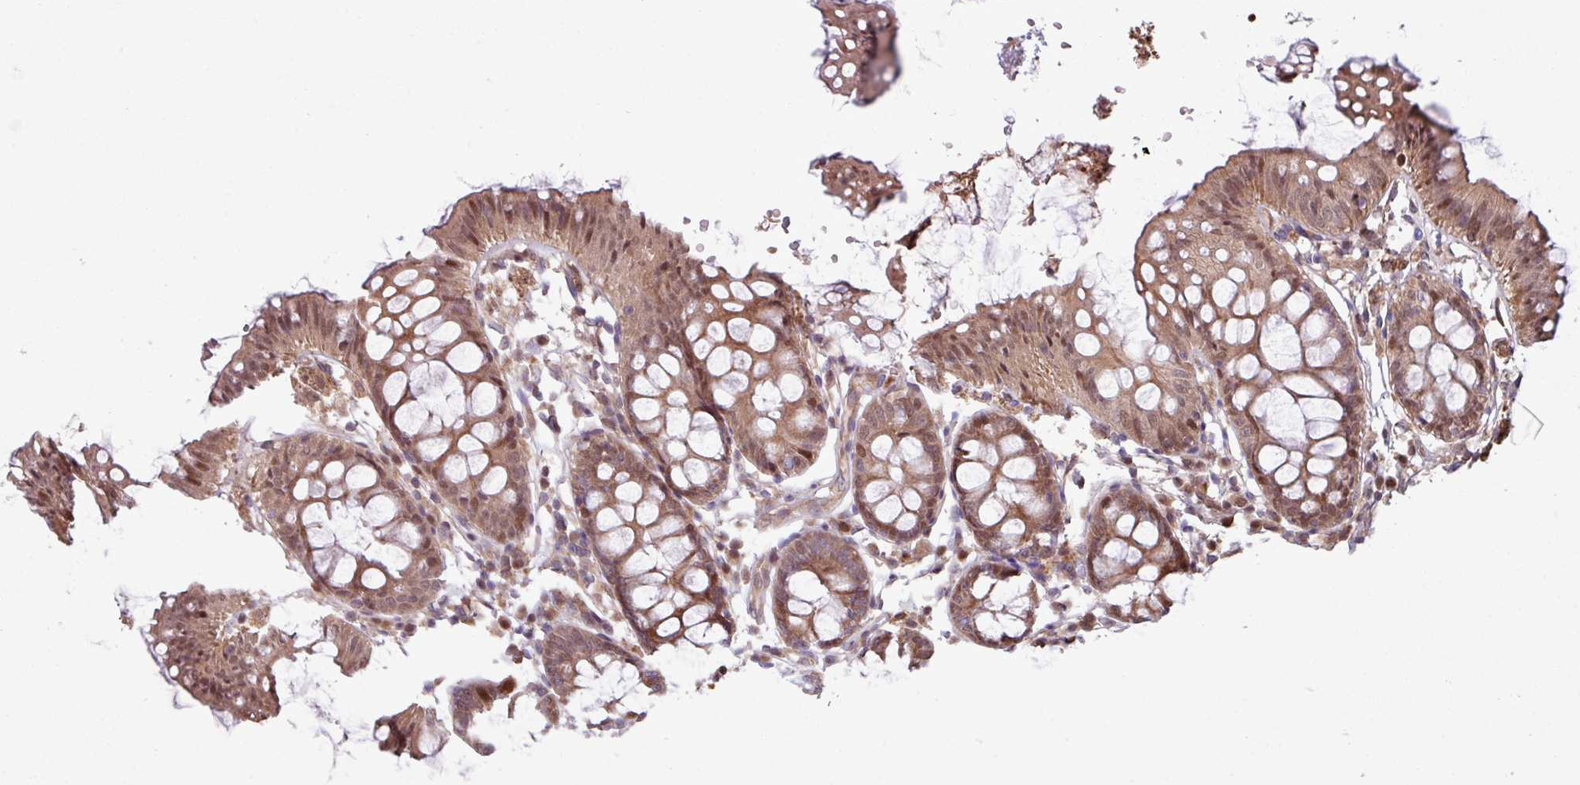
{"staining": {"intensity": "moderate", "quantity": ">75%", "location": "cytoplasmic/membranous"}, "tissue": "colon", "cell_type": "Endothelial cells", "image_type": "normal", "snomed": [{"axis": "morphology", "description": "Normal tissue, NOS"}, {"axis": "topography", "description": "Colon"}], "caption": "Immunohistochemistry (IHC) staining of normal colon, which demonstrates medium levels of moderate cytoplasmic/membranous positivity in about >75% of endothelial cells indicating moderate cytoplasmic/membranous protein staining. The staining was performed using DAB (brown) for protein detection and nuclei were counterstained in hematoxylin (blue).", "gene": "PDPR", "patient": {"sex": "female", "age": 84}}